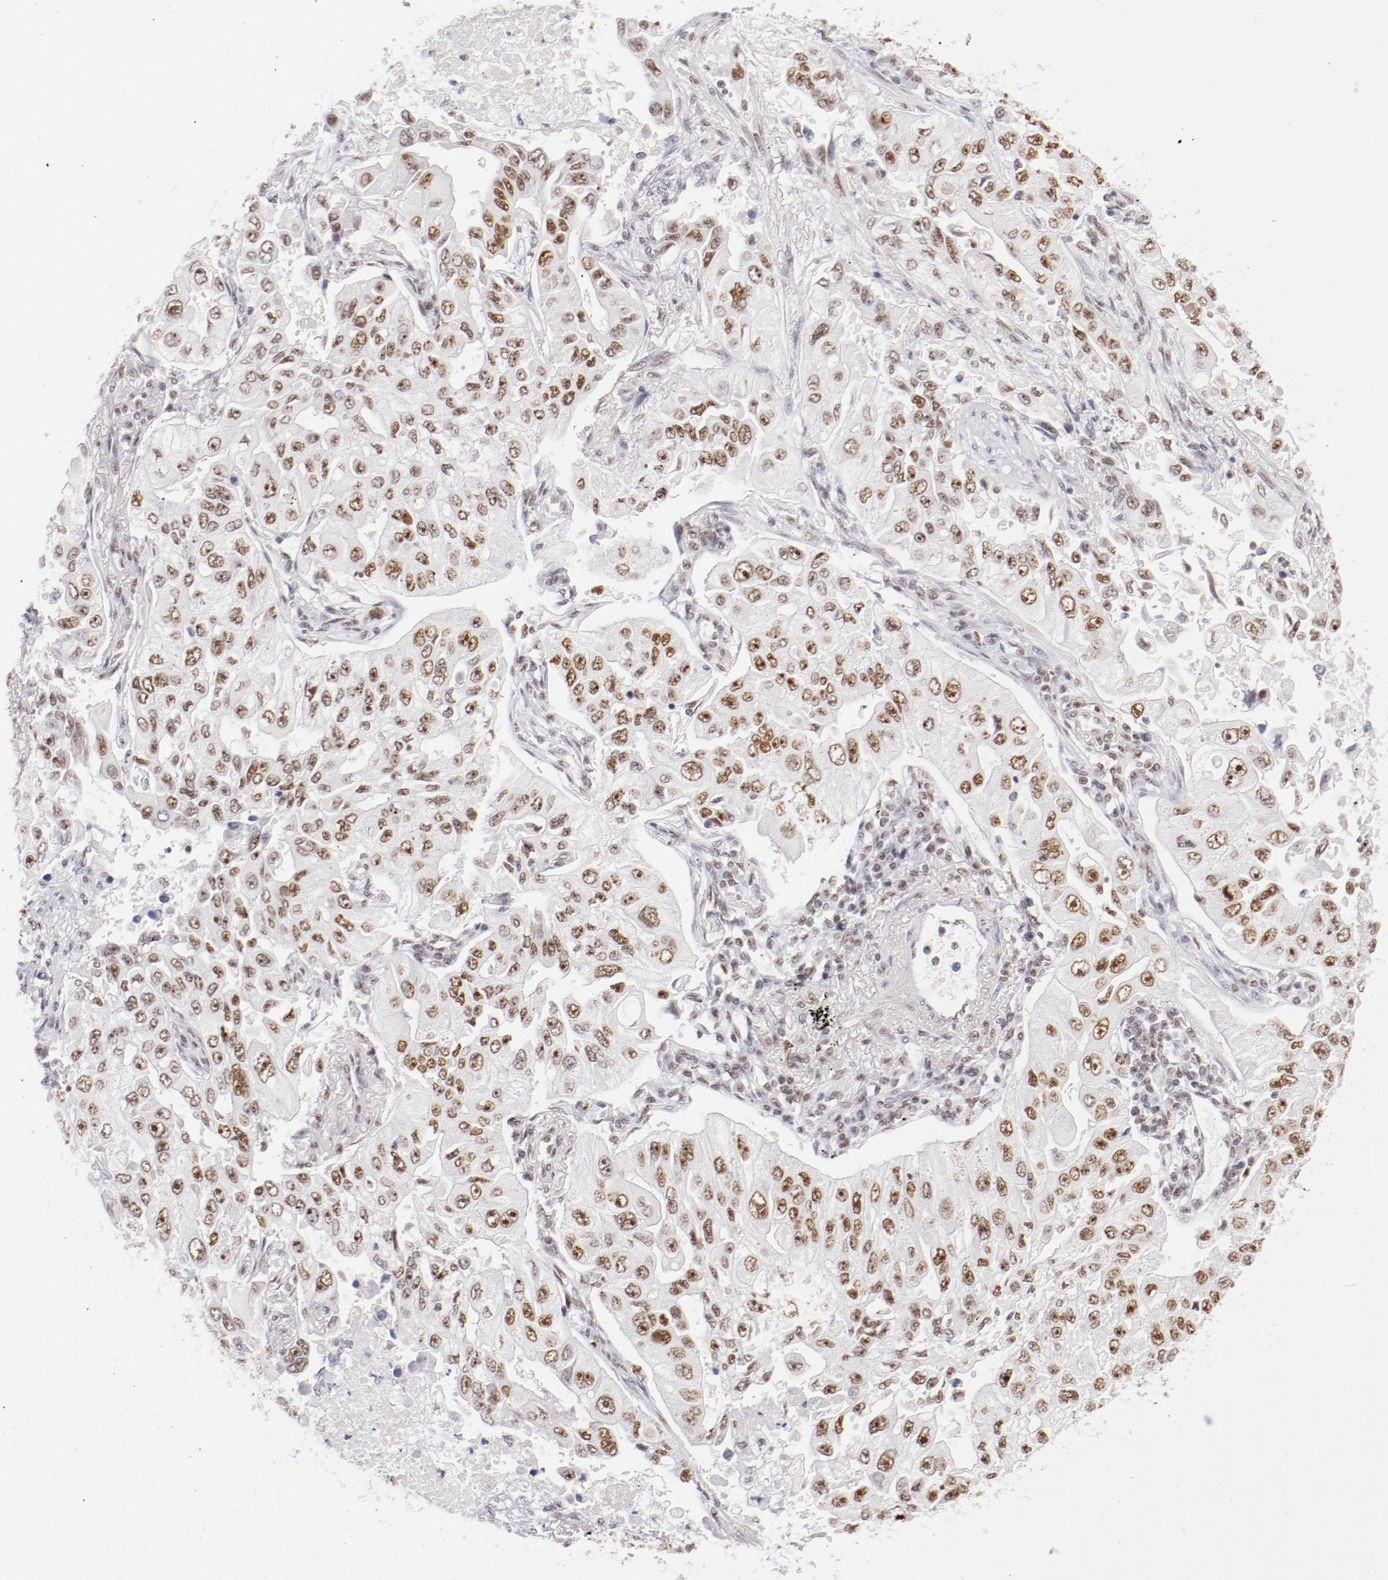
{"staining": {"intensity": "moderate", "quantity": ">75%", "location": "nuclear"}, "tissue": "lung cancer", "cell_type": "Tumor cells", "image_type": "cancer", "snomed": [{"axis": "morphology", "description": "Adenocarcinoma, NOS"}, {"axis": "topography", "description": "Lung"}], "caption": "High-magnification brightfield microscopy of lung adenocarcinoma stained with DAB (brown) and counterstained with hematoxylin (blue). tumor cells exhibit moderate nuclear expression is identified in about>75% of cells.", "gene": "TFAP4", "patient": {"sex": "male", "age": 84}}